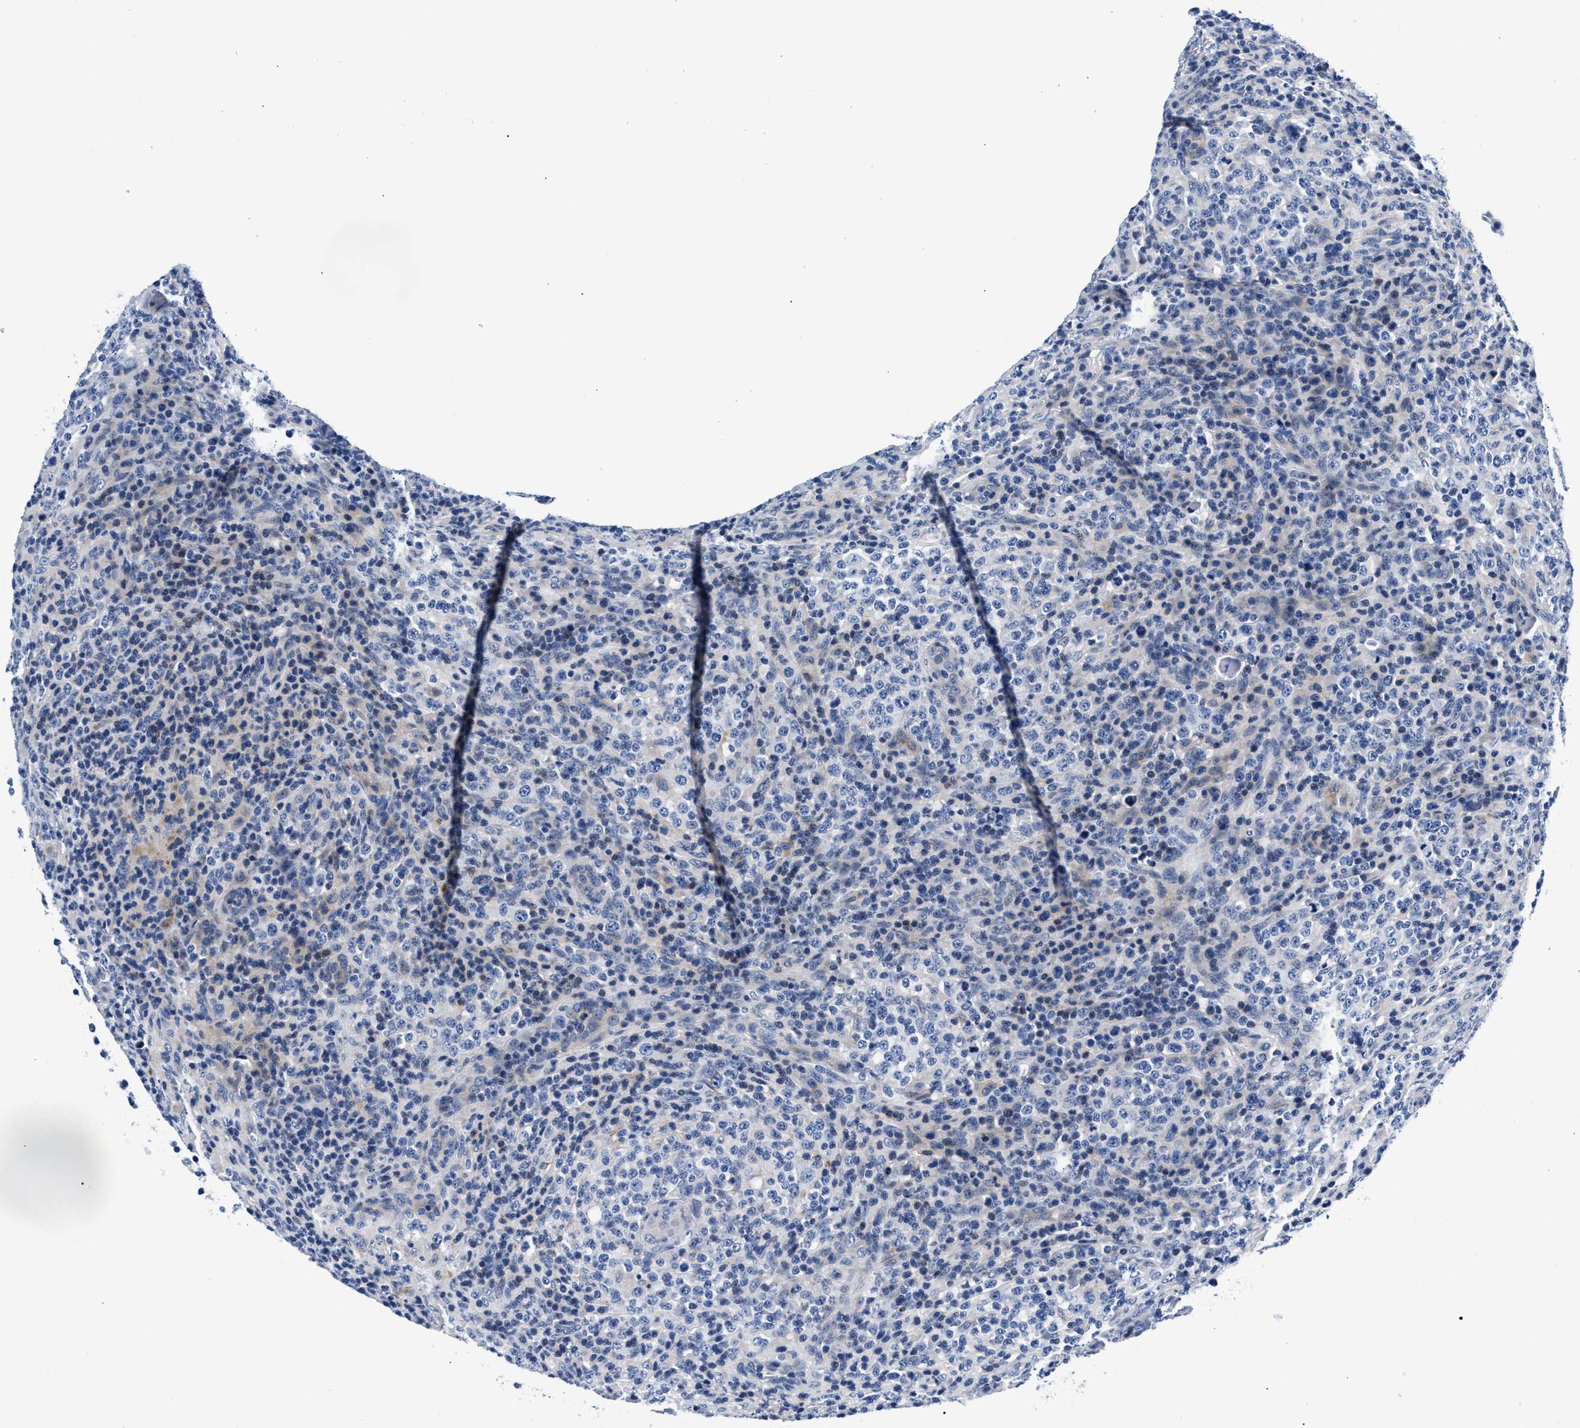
{"staining": {"intensity": "negative", "quantity": "none", "location": "none"}, "tissue": "lymphoma", "cell_type": "Tumor cells", "image_type": "cancer", "snomed": [{"axis": "morphology", "description": "Malignant lymphoma, non-Hodgkin's type, High grade"}, {"axis": "topography", "description": "Lymph node"}], "caption": "Tumor cells show no significant expression in high-grade malignant lymphoma, non-Hodgkin's type. The staining was performed using DAB to visualize the protein expression in brown, while the nuclei were stained in blue with hematoxylin (Magnification: 20x).", "gene": "P2RY4", "patient": {"sex": "female", "age": 76}}